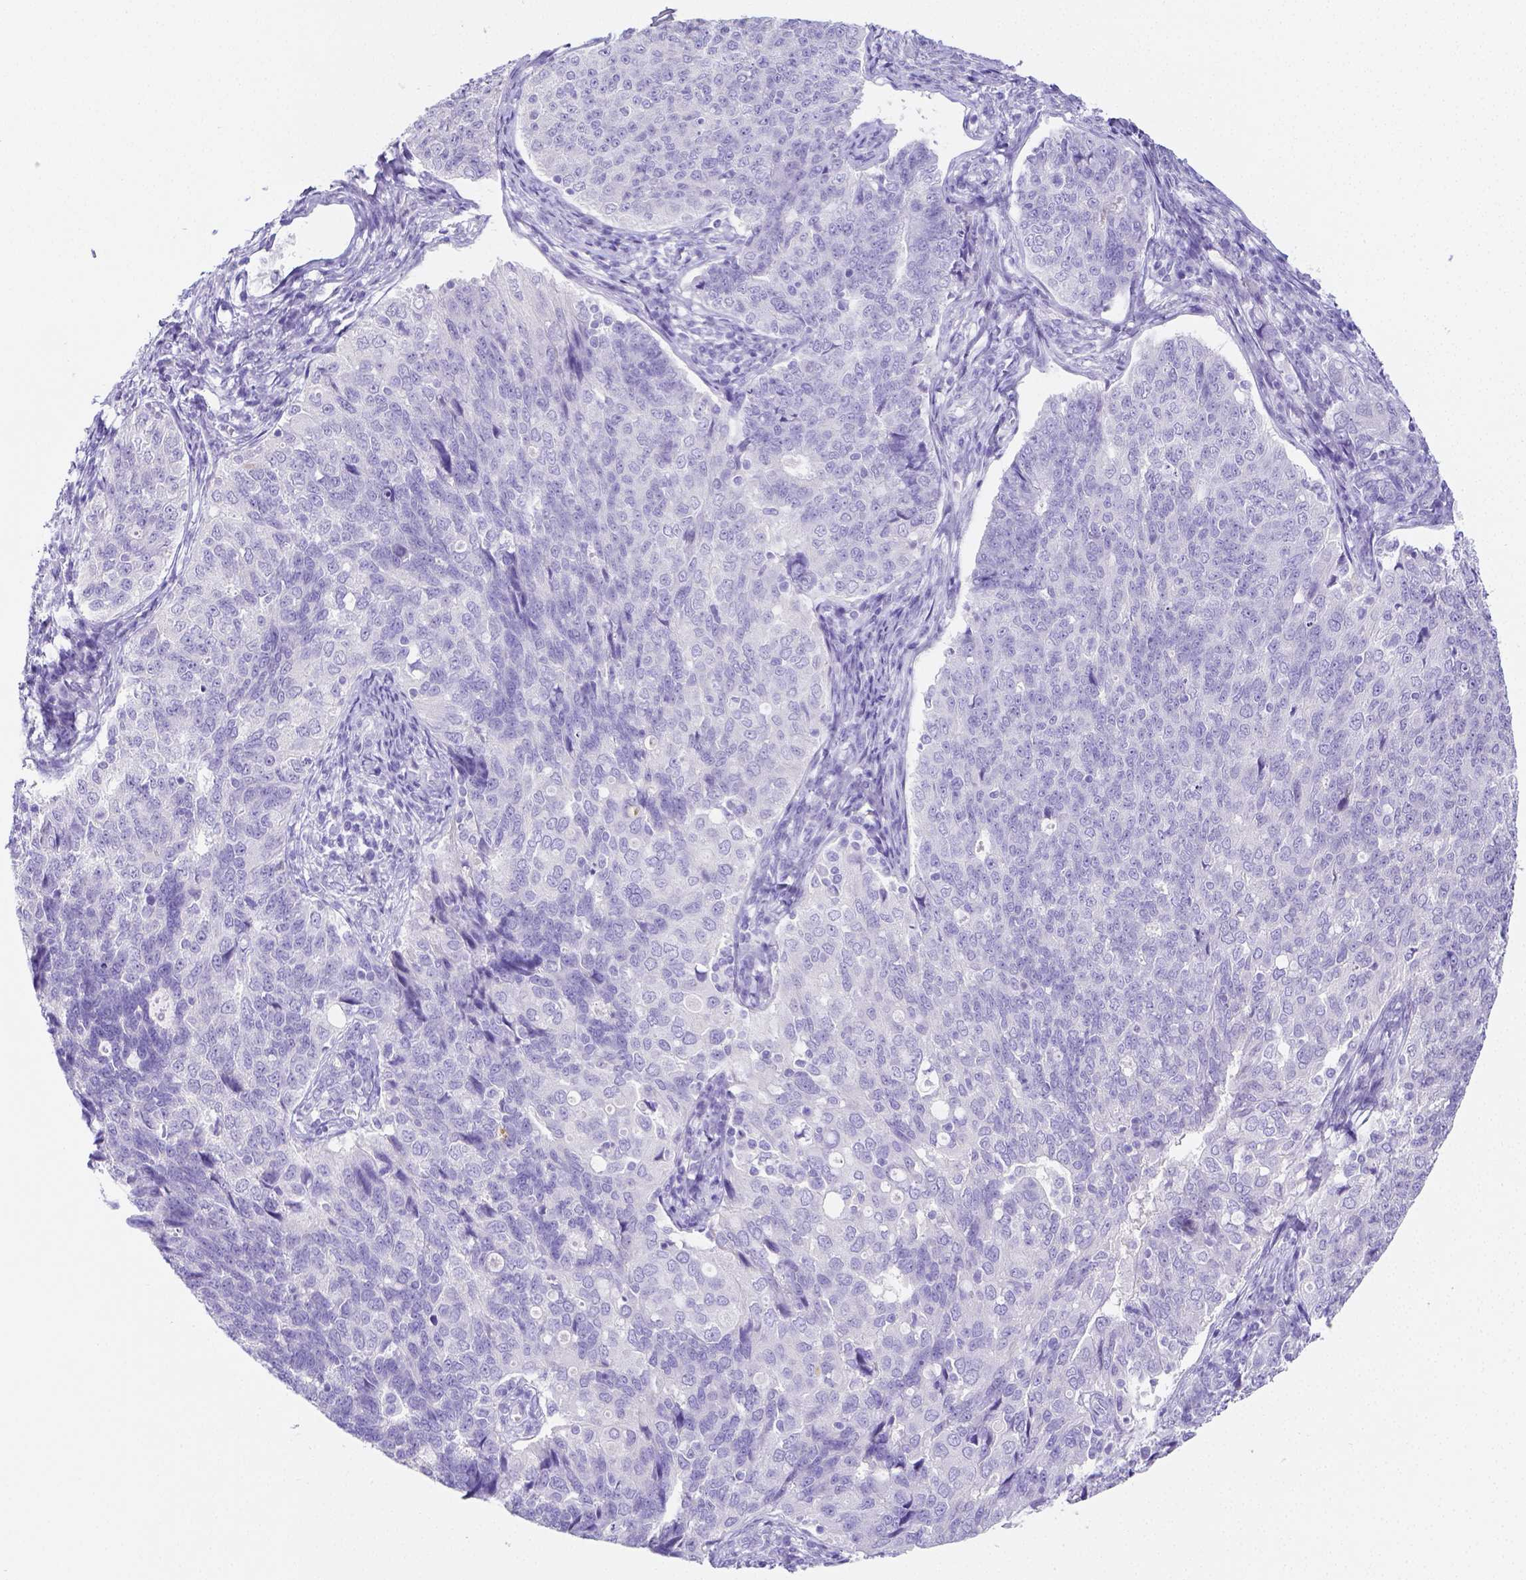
{"staining": {"intensity": "negative", "quantity": "none", "location": "none"}, "tissue": "endometrial cancer", "cell_type": "Tumor cells", "image_type": "cancer", "snomed": [{"axis": "morphology", "description": "Adenocarcinoma, NOS"}, {"axis": "topography", "description": "Endometrium"}], "caption": "Image shows no significant protein staining in tumor cells of adenocarcinoma (endometrial).", "gene": "ARHGAP36", "patient": {"sex": "female", "age": 43}}